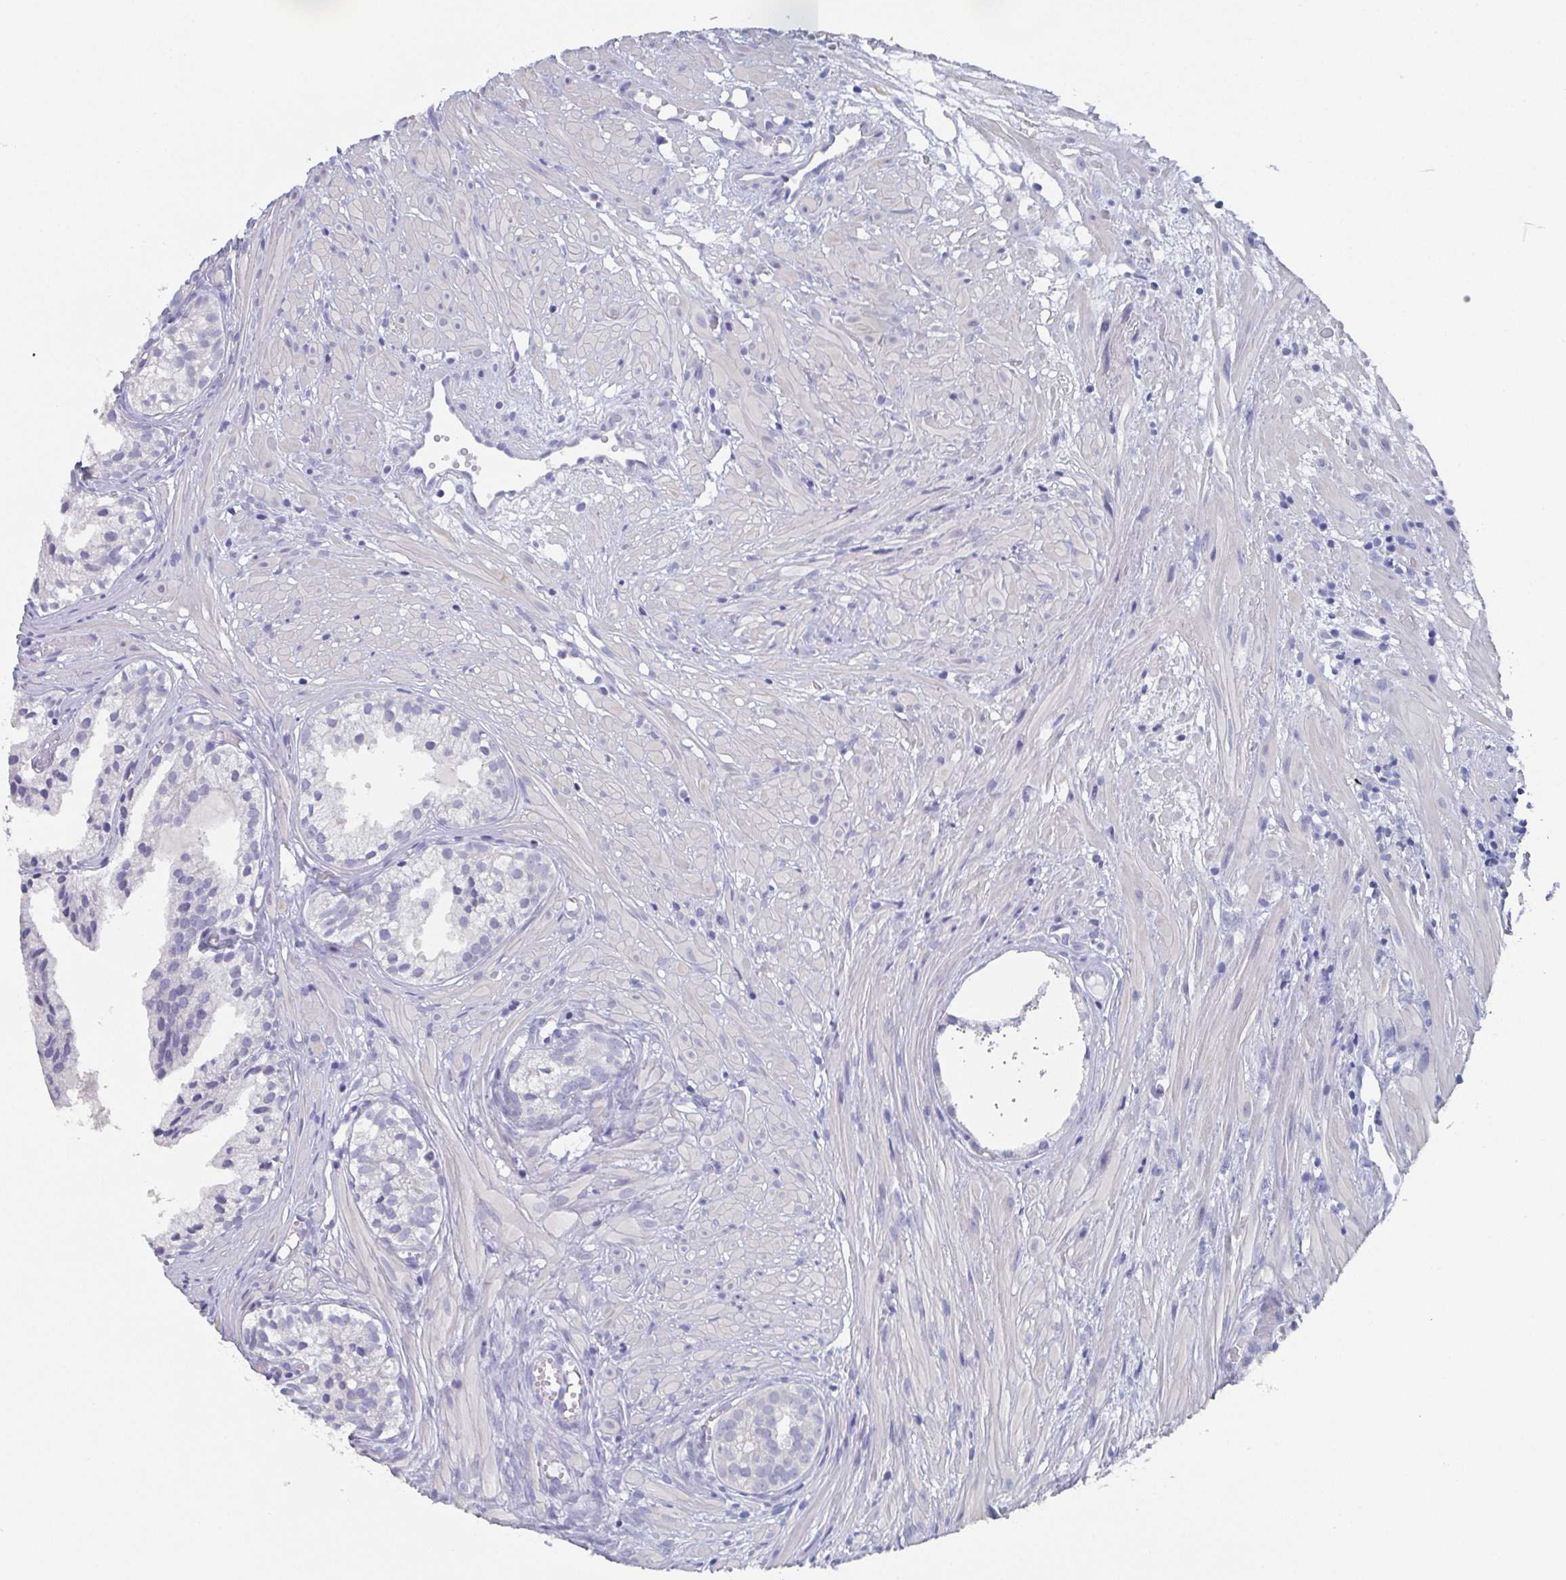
{"staining": {"intensity": "negative", "quantity": "none", "location": "none"}, "tissue": "prostate cancer", "cell_type": "Tumor cells", "image_type": "cancer", "snomed": [{"axis": "morphology", "description": "Adenocarcinoma, High grade"}, {"axis": "topography", "description": "Prostate"}], "caption": "Histopathology image shows no protein expression in tumor cells of high-grade adenocarcinoma (prostate) tissue.", "gene": "DYDC2", "patient": {"sex": "male", "age": 58}}